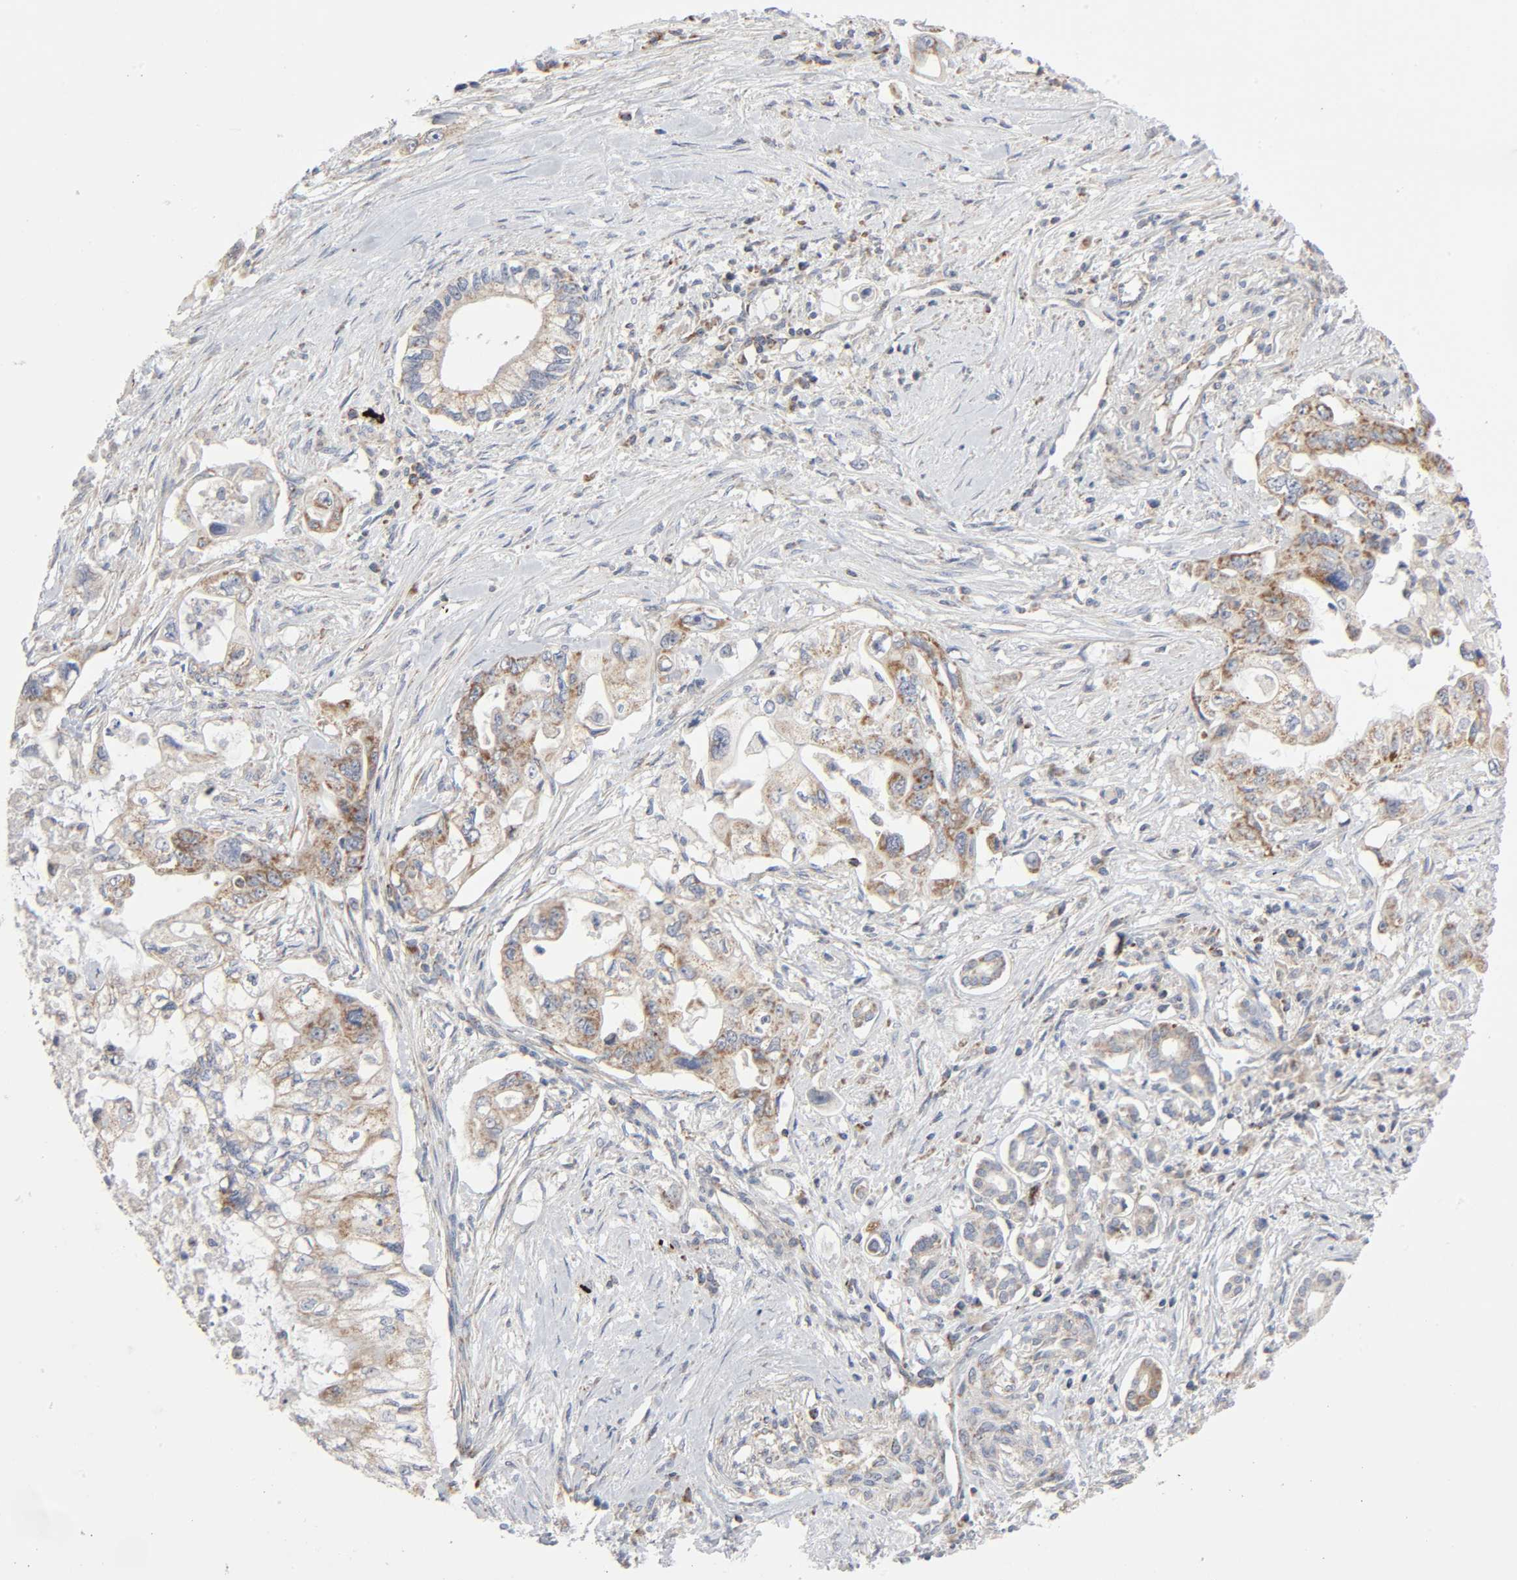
{"staining": {"intensity": "moderate", "quantity": ">75%", "location": "cytoplasmic/membranous"}, "tissue": "pancreatic cancer", "cell_type": "Tumor cells", "image_type": "cancer", "snomed": [{"axis": "morphology", "description": "Normal tissue, NOS"}, {"axis": "topography", "description": "Pancreas"}], "caption": "DAB (3,3'-diaminobenzidine) immunohistochemical staining of pancreatic cancer exhibits moderate cytoplasmic/membranous protein expression in approximately >75% of tumor cells.", "gene": "SYT16", "patient": {"sex": "male", "age": 42}}